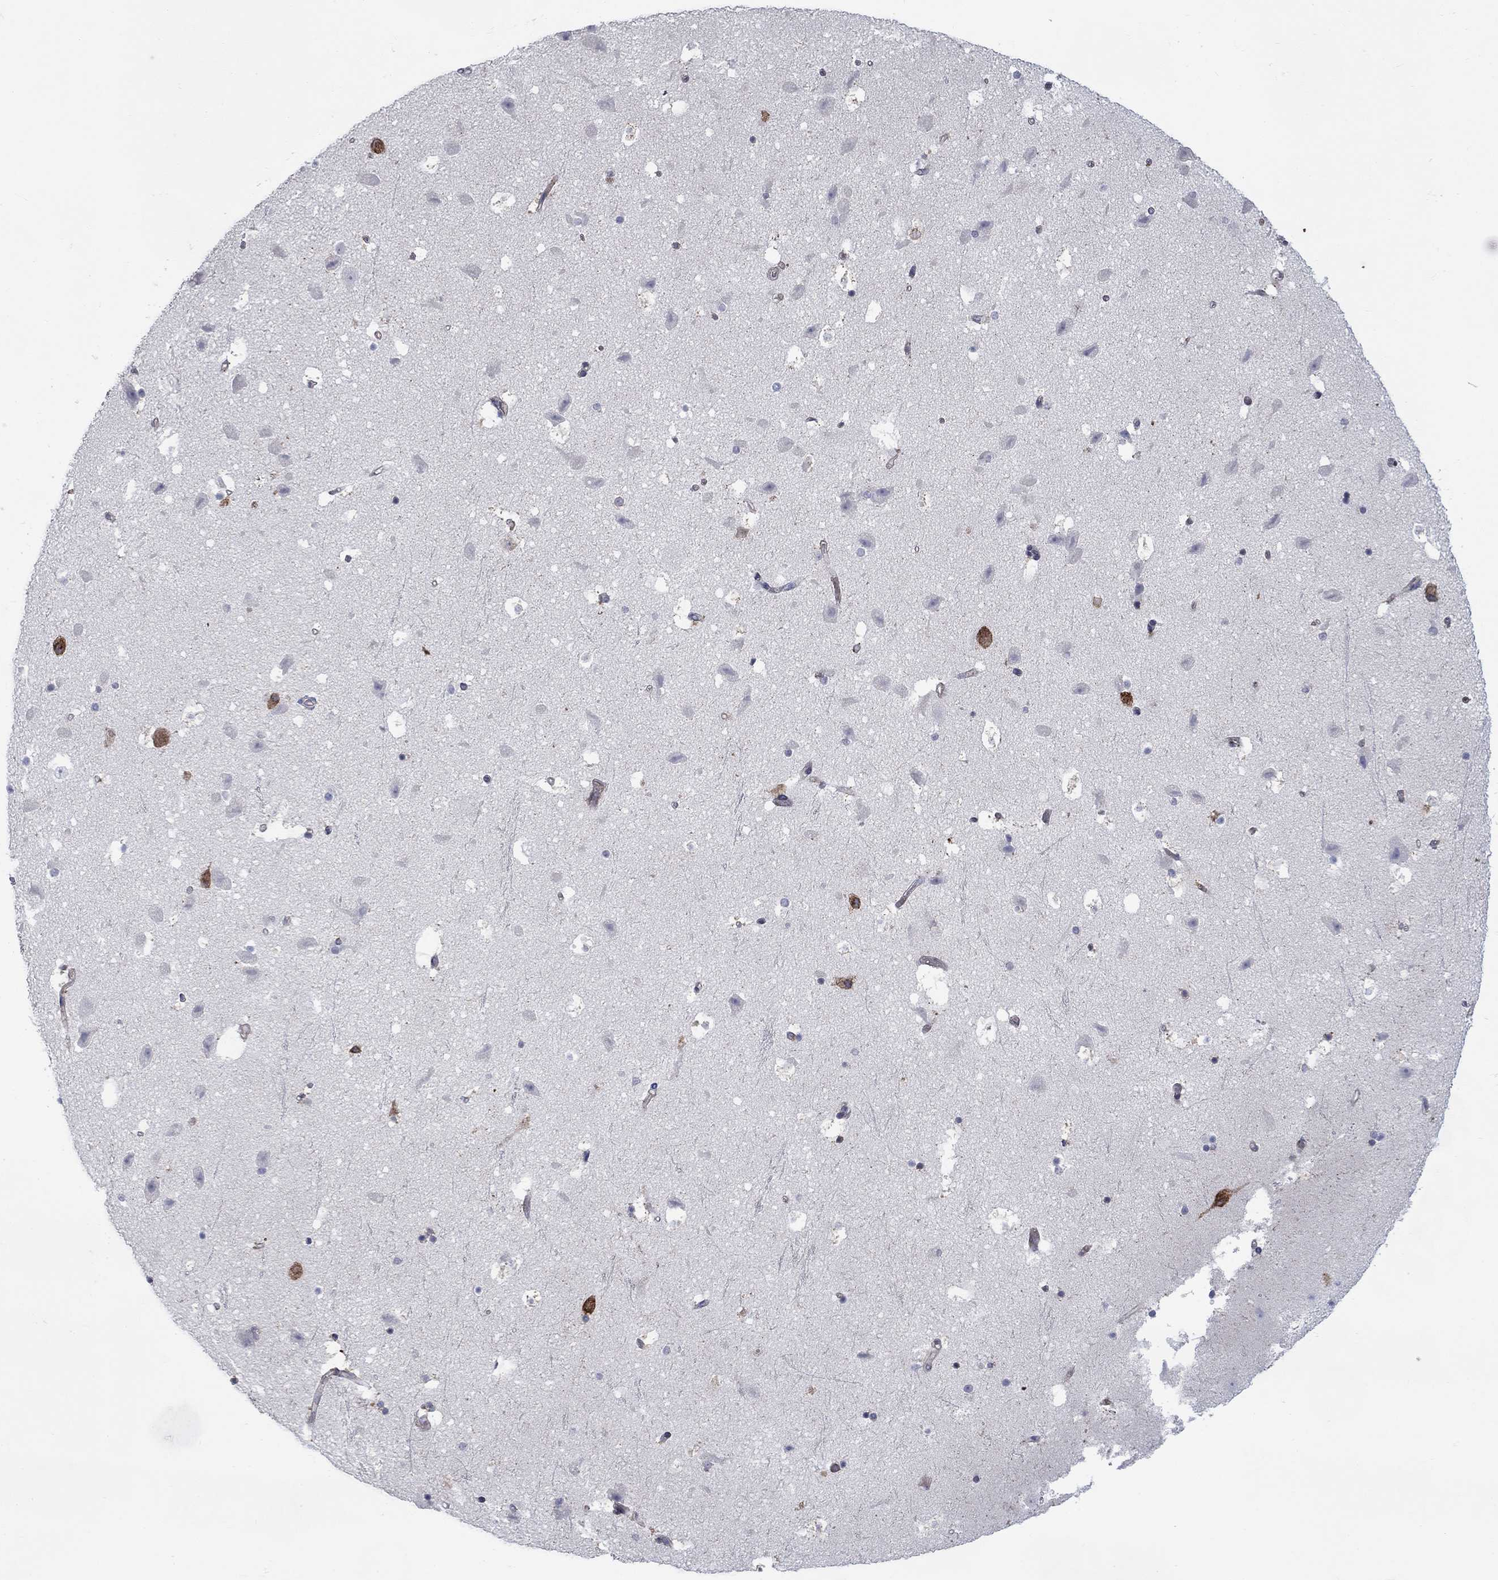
{"staining": {"intensity": "strong", "quantity": "<25%", "location": "cytoplasmic/membranous"}, "tissue": "hippocampus", "cell_type": "Glial cells", "image_type": "normal", "snomed": [{"axis": "morphology", "description": "Normal tissue, NOS"}, {"axis": "topography", "description": "Hippocampus"}], "caption": "IHC of normal human hippocampus demonstrates medium levels of strong cytoplasmic/membranous positivity in about <25% of glial cells.", "gene": "FXR1", "patient": {"sex": "male", "age": 51}}